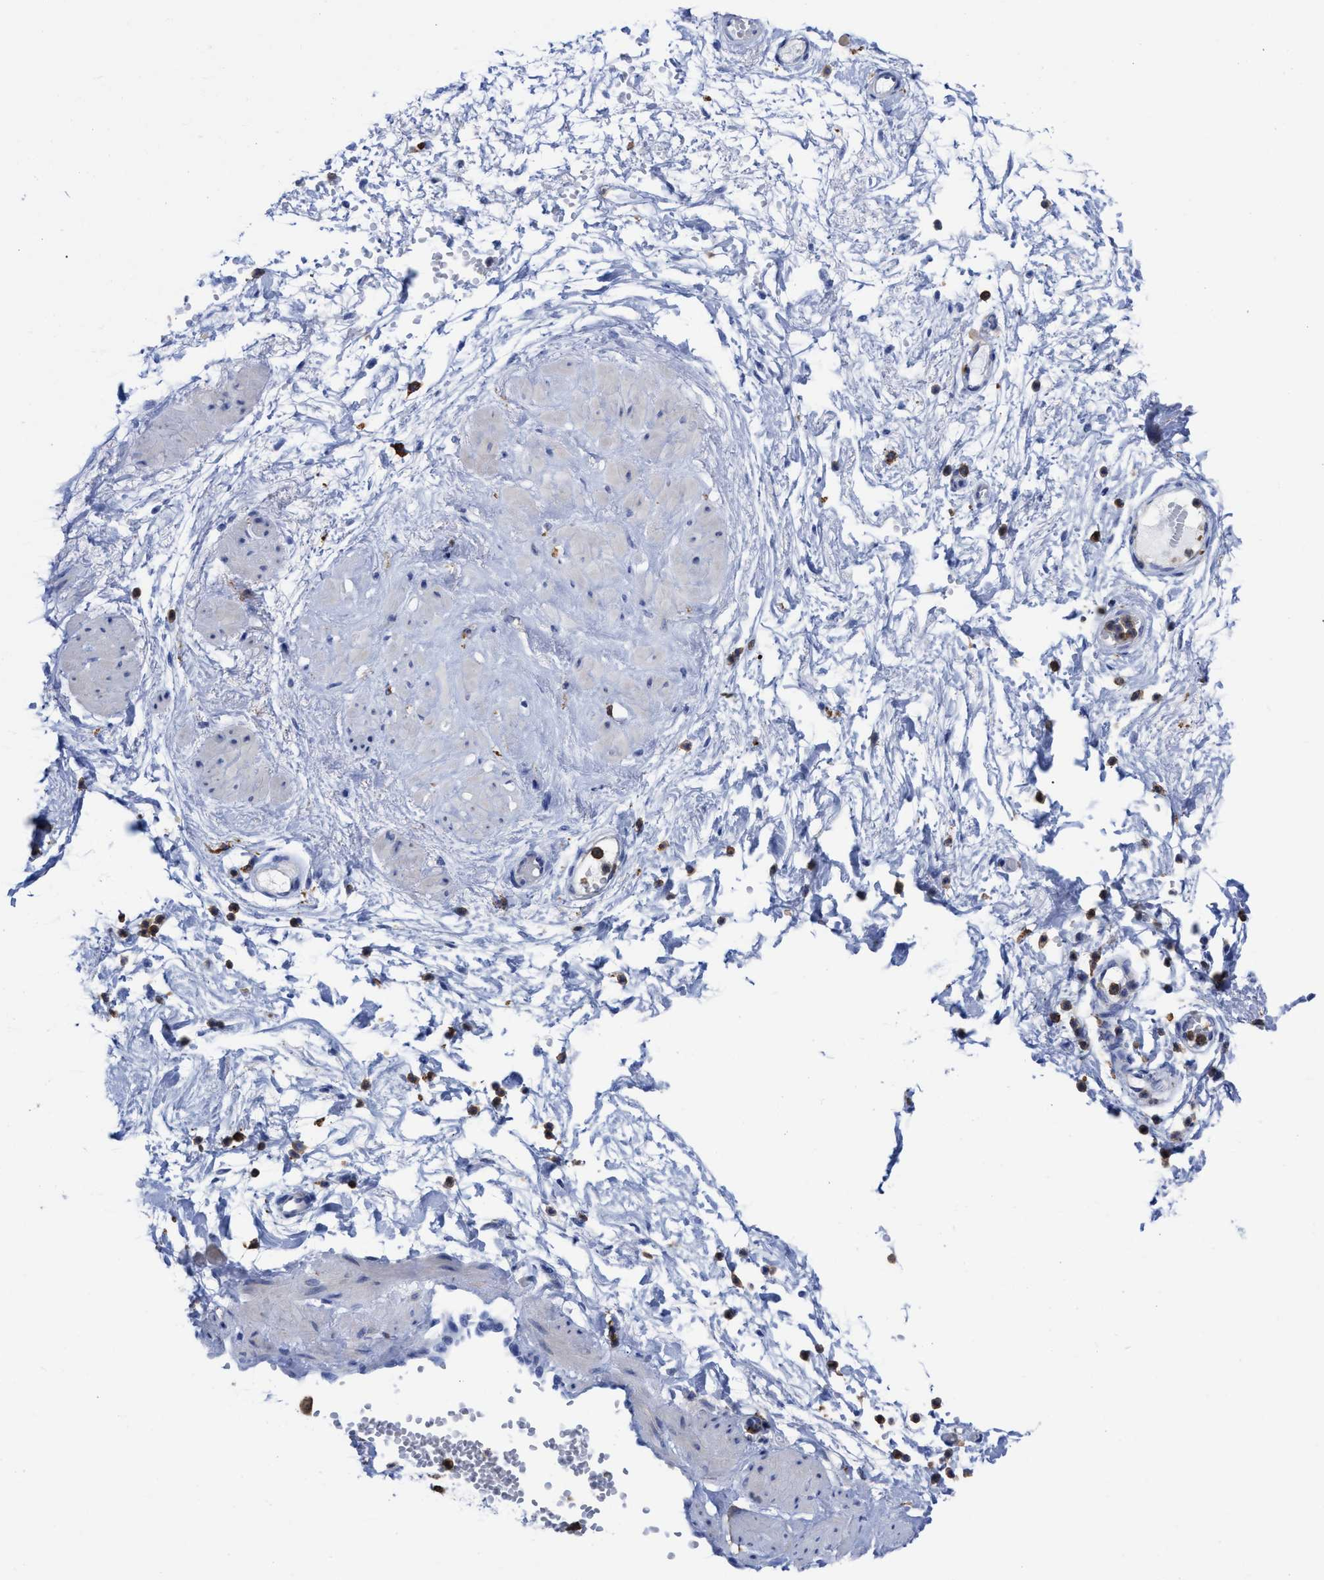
{"staining": {"intensity": "negative", "quantity": "none", "location": "none"}, "tissue": "adipose tissue", "cell_type": "Adipocytes", "image_type": "normal", "snomed": [{"axis": "morphology", "description": "Normal tissue, NOS"}, {"axis": "topography", "description": "Soft tissue"}, {"axis": "topography", "description": "Vascular tissue"}], "caption": "Protein analysis of unremarkable adipose tissue shows no significant staining in adipocytes. (Brightfield microscopy of DAB (3,3'-diaminobenzidine) immunohistochemistry (IHC) at high magnification).", "gene": "HCLS1", "patient": {"sex": "female", "age": 35}}